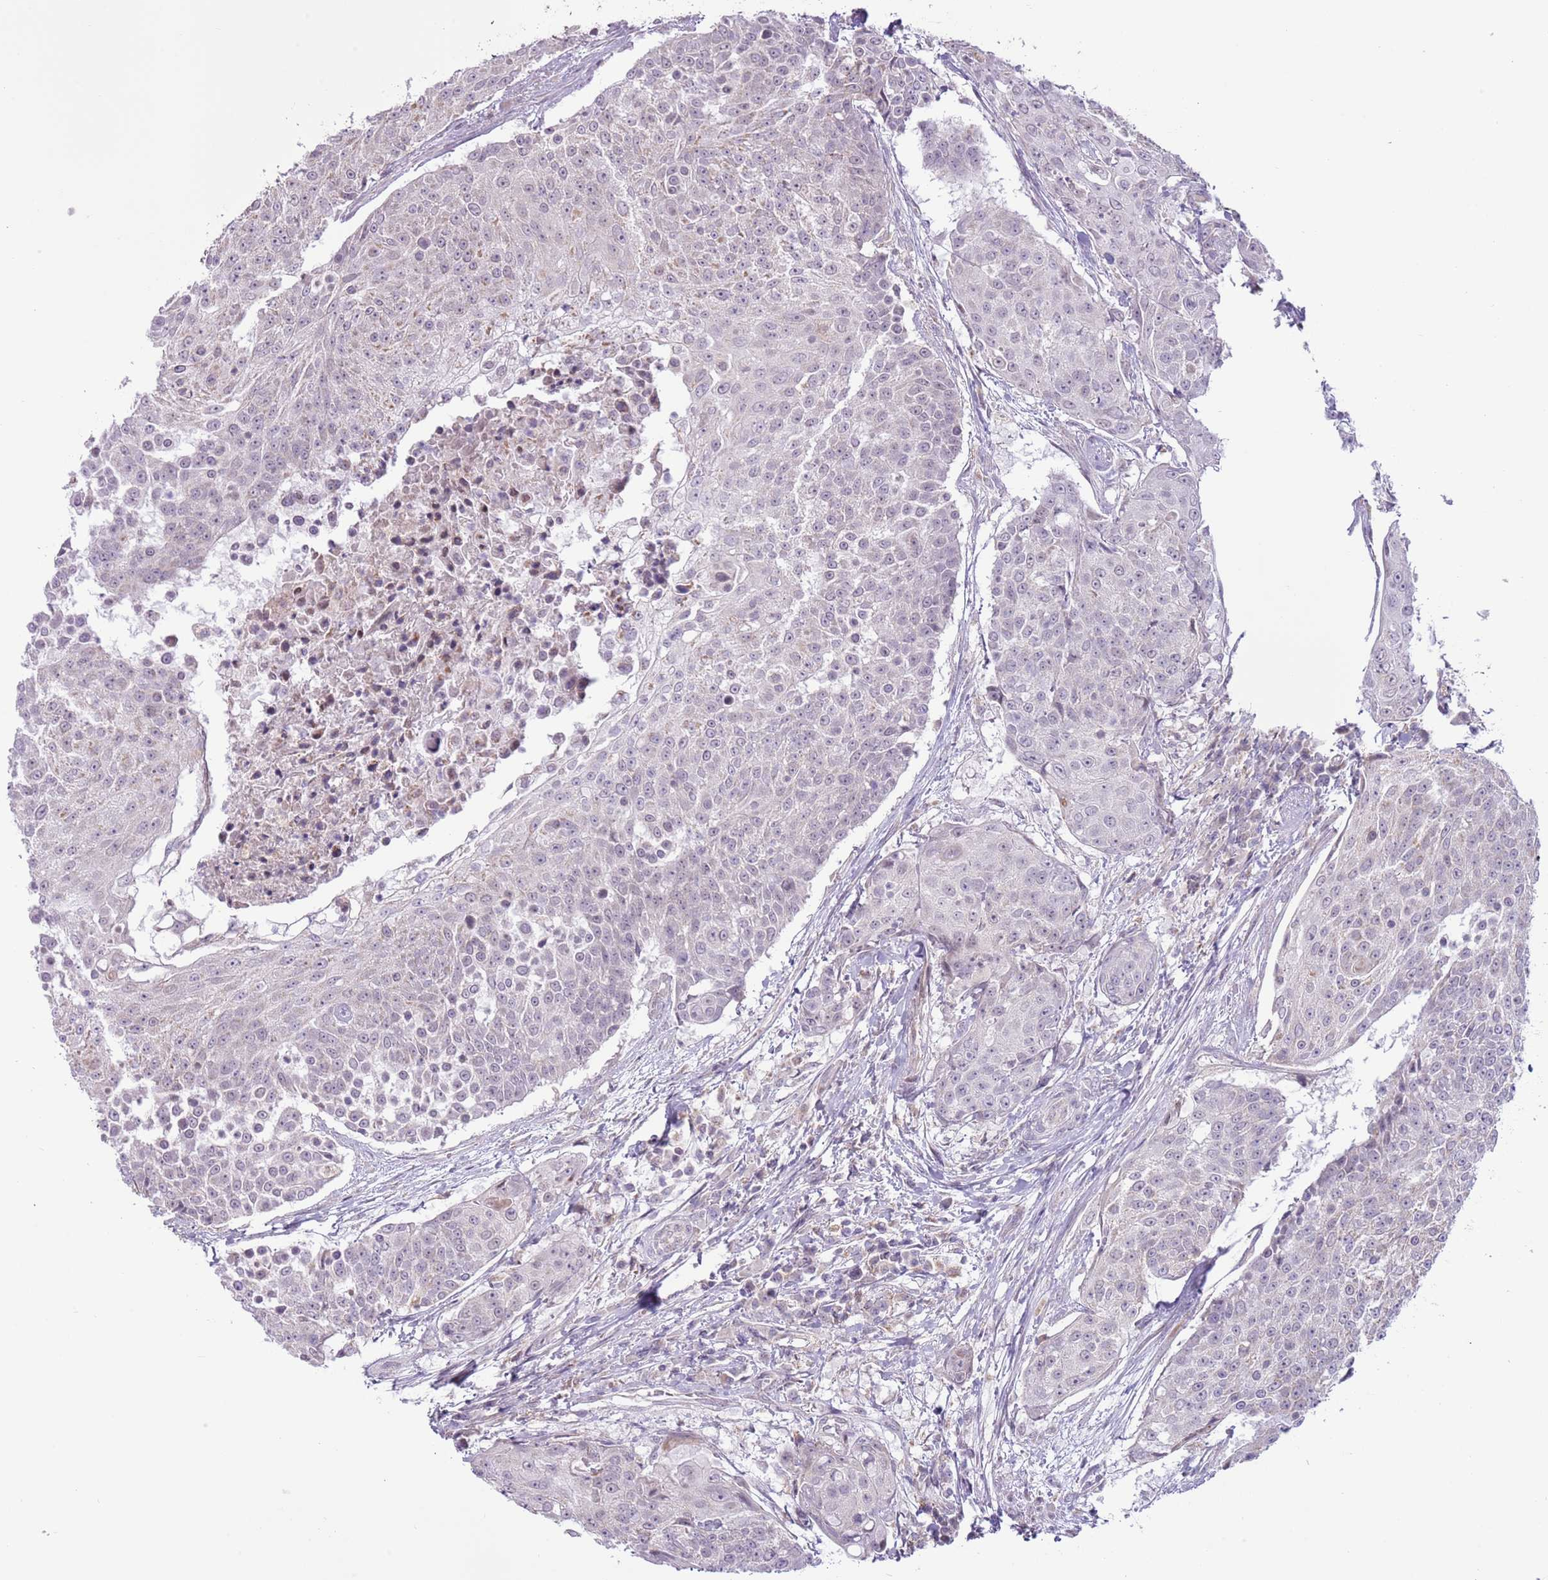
{"staining": {"intensity": "negative", "quantity": "none", "location": "none"}, "tissue": "urothelial cancer", "cell_type": "Tumor cells", "image_type": "cancer", "snomed": [{"axis": "morphology", "description": "Urothelial carcinoma, High grade"}, {"axis": "topography", "description": "Urinary bladder"}], "caption": "Immunohistochemistry (IHC) histopathology image of neoplastic tissue: human high-grade urothelial carcinoma stained with DAB reveals no significant protein expression in tumor cells.", "gene": "MLLT11", "patient": {"sex": "female", "age": 63}}